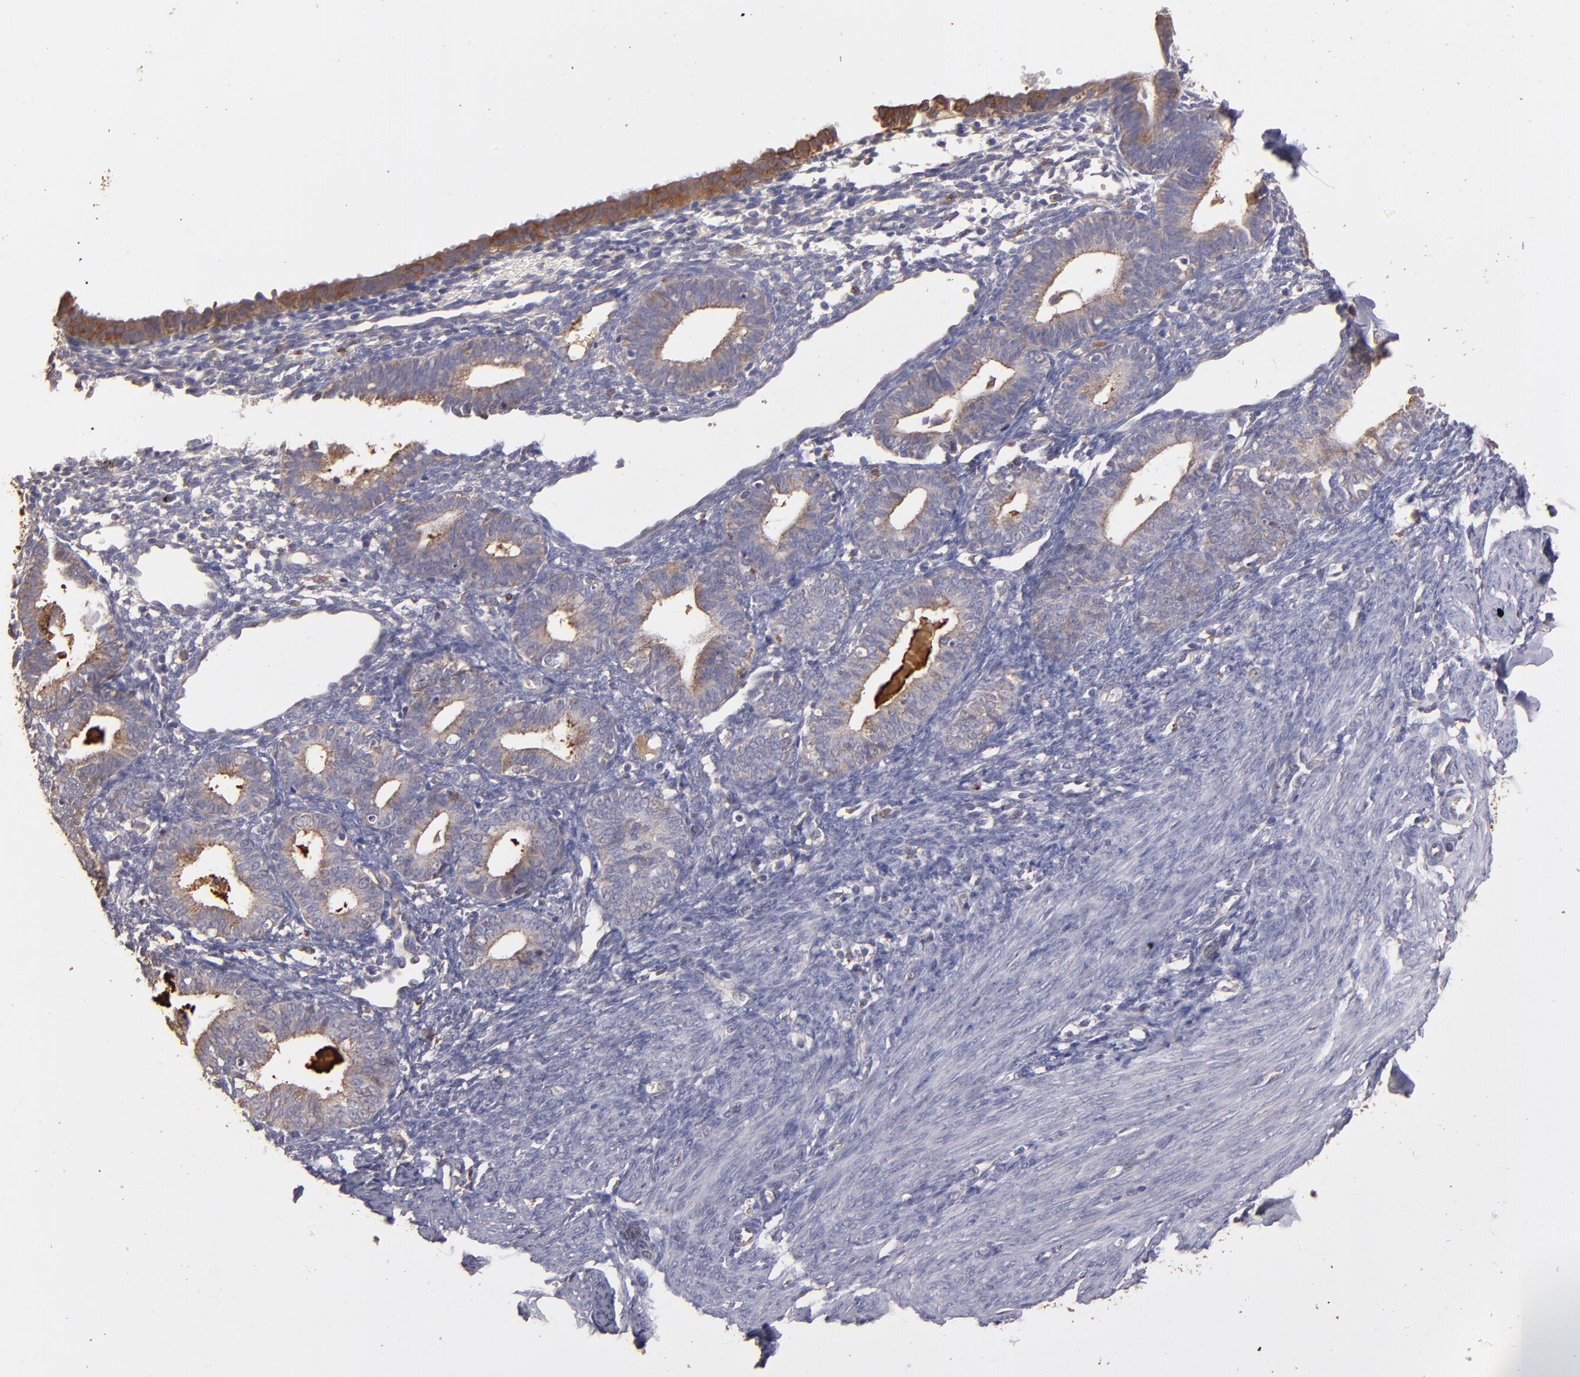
{"staining": {"intensity": "weak", "quantity": "<25%", "location": "cytoplasmic/membranous"}, "tissue": "endometrium", "cell_type": "Cells in endometrial stroma", "image_type": "normal", "snomed": [{"axis": "morphology", "description": "Normal tissue, NOS"}, {"axis": "topography", "description": "Endometrium"}], "caption": "Endometrium was stained to show a protein in brown. There is no significant staining in cells in endometrial stroma.", "gene": "SRRD", "patient": {"sex": "female", "age": 61}}